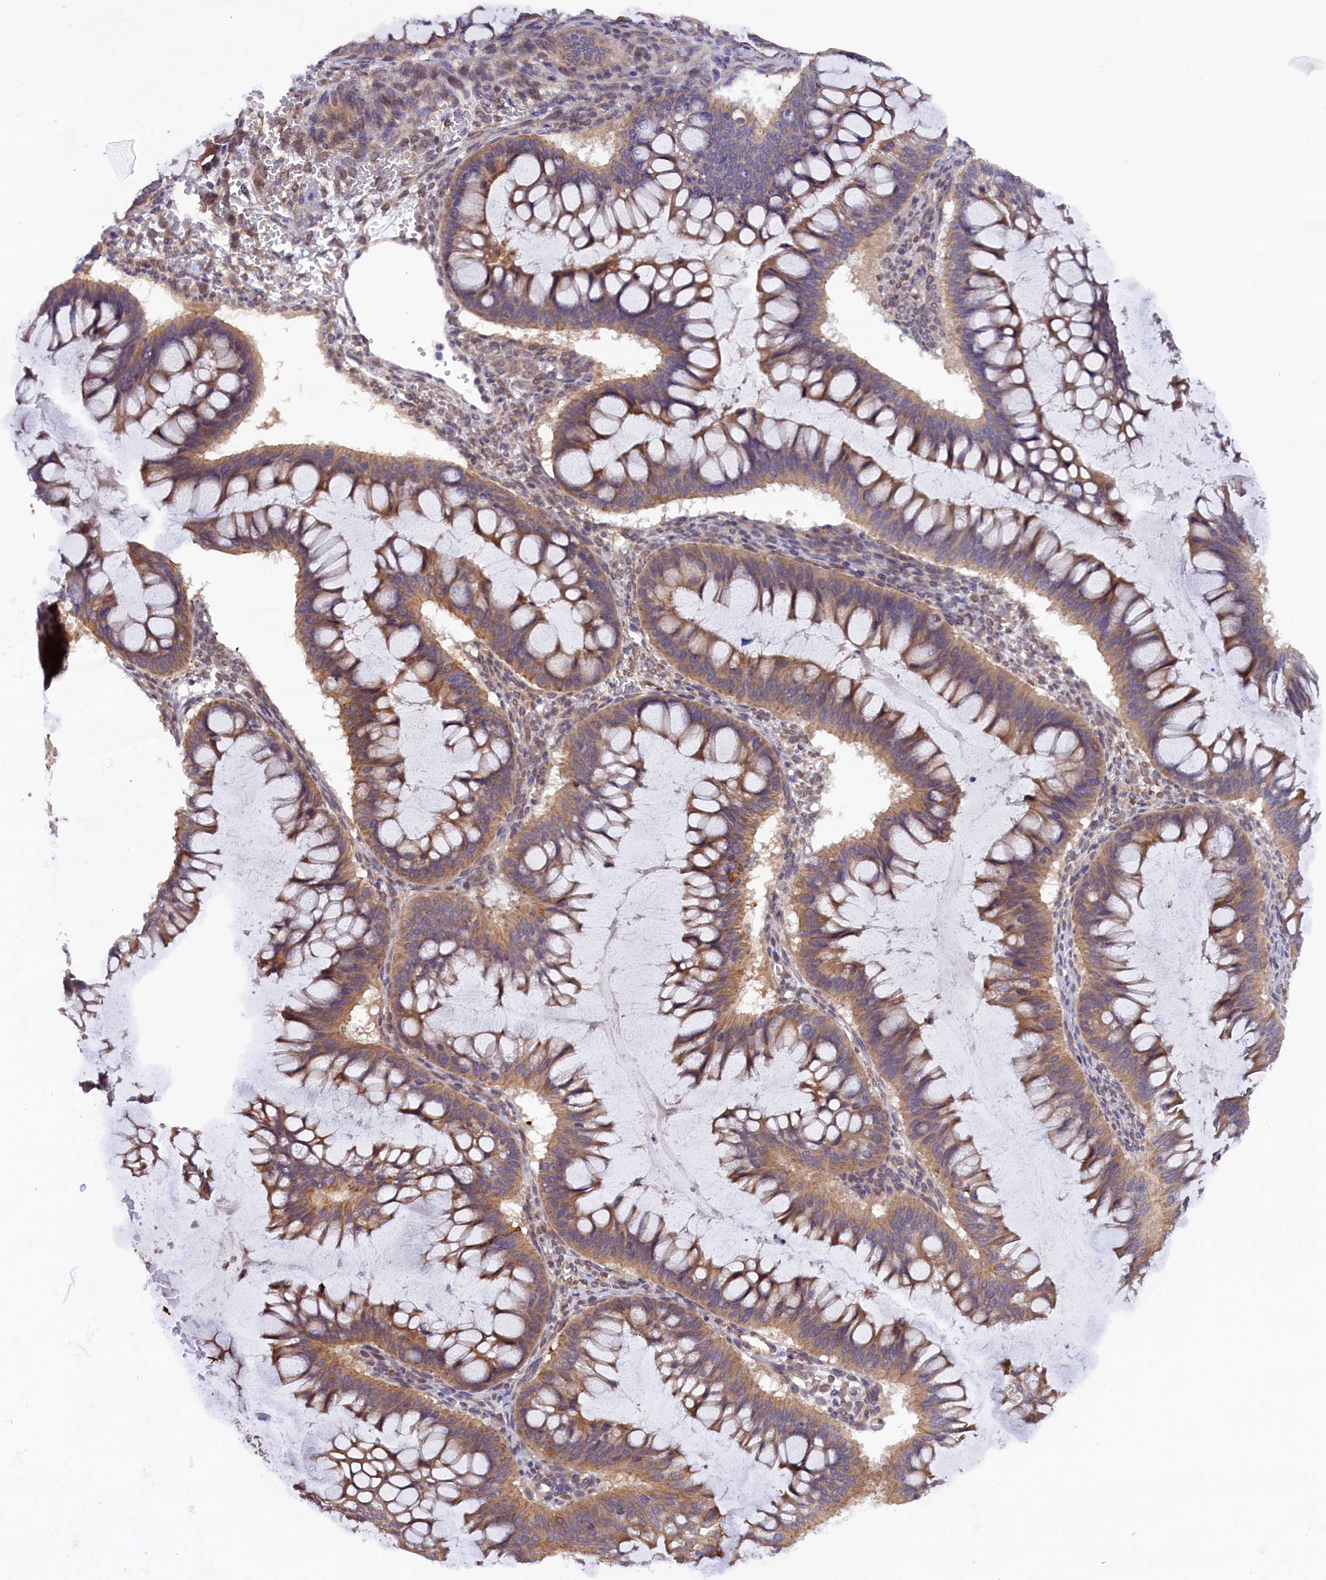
{"staining": {"intensity": "weak", "quantity": ">75%", "location": "cytoplasmic/membranous"}, "tissue": "ovarian cancer", "cell_type": "Tumor cells", "image_type": "cancer", "snomed": [{"axis": "morphology", "description": "Cystadenocarcinoma, mucinous, NOS"}, {"axis": "topography", "description": "Ovary"}], "caption": "Brown immunohistochemical staining in ovarian mucinous cystadenocarcinoma shows weak cytoplasmic/membranous positivity in approximately >75% of tumor cells.", "gene": "TBCB", "patient": {"sex": "female", "age": 73}}